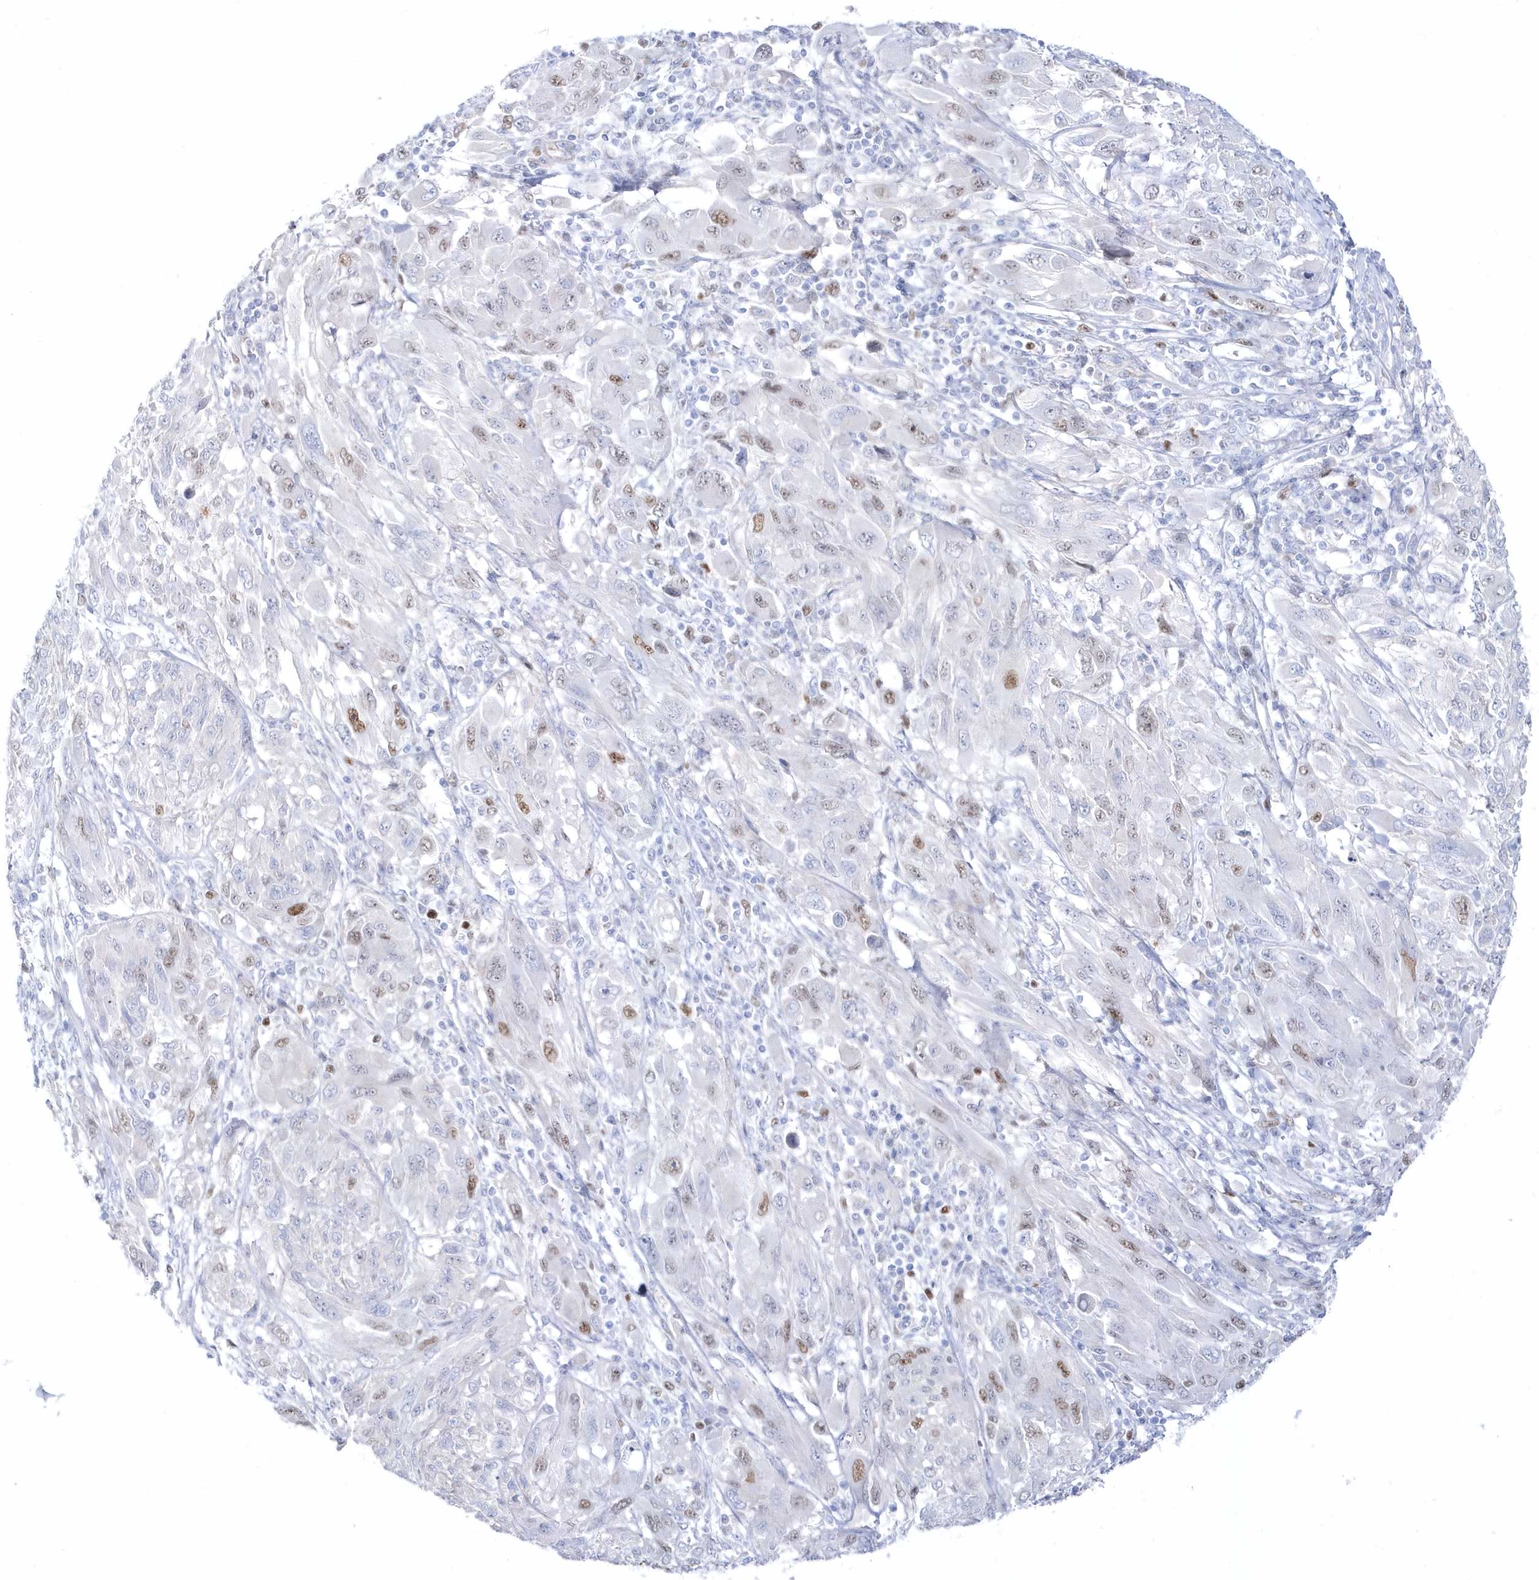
{"staining": {"intensity": "moderate", "quantity": "<25%", "location": "nuclear"}, "tissue": "melanoma", "cell_type": "Tumor cells", "image_type": "cancer", "snomed": [{"axis": "morphology", "description": "Malignant melanoma, NOS"}, {"axis": "topography", "description": "Skin"}], "caption": "Malignant melanoma stained with a protein marker shows moderate staining in tumor cells.", "gene": "TMCO6", "patient": {"sex": "female", "age": 91}}